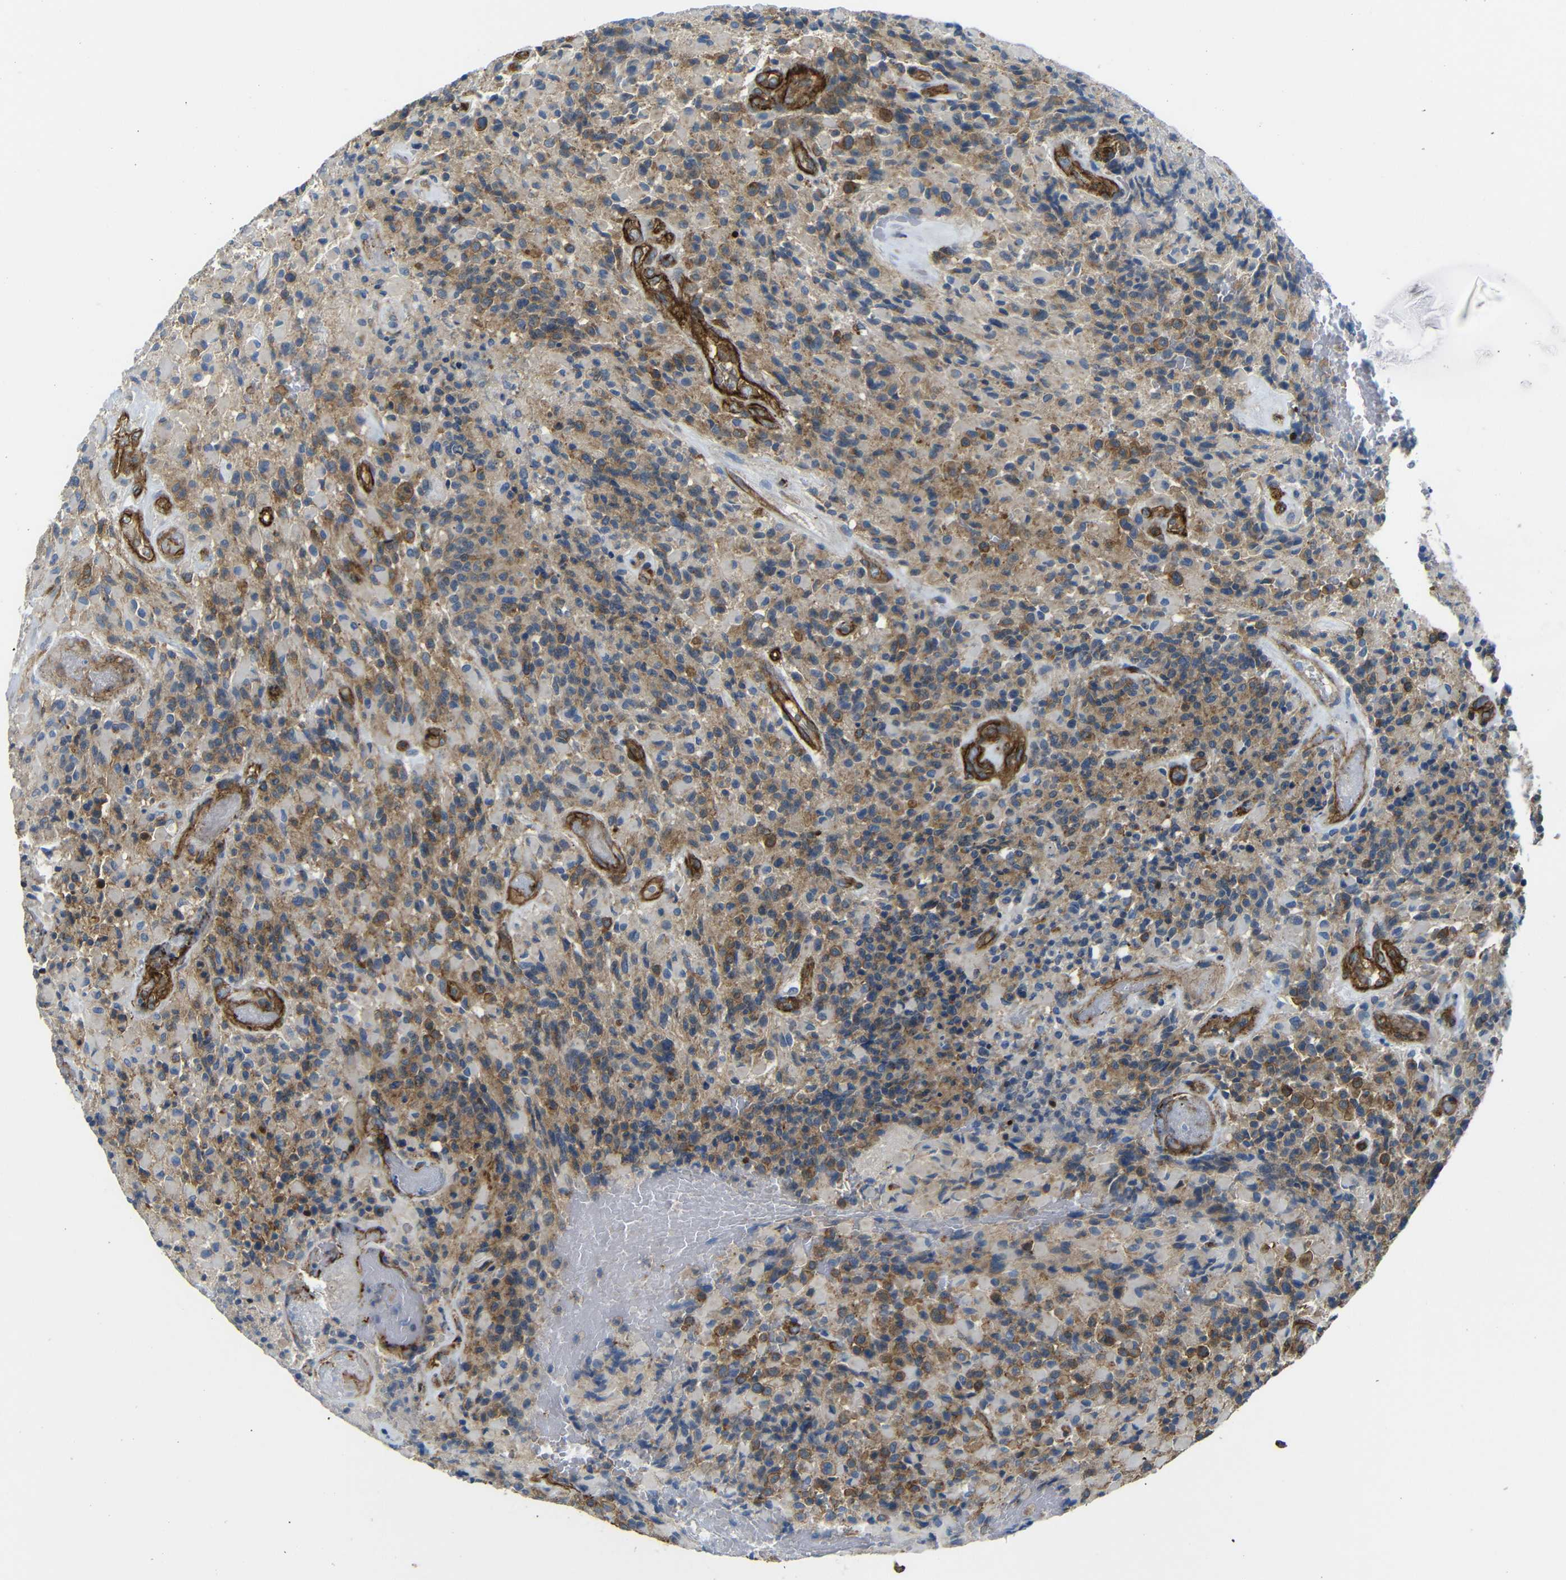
{"staining": {"intensity": "moderate", "quantity": "25%-75%", "location": "cytoplasmic/membranous"}, "tissue": "glioma", "cell_type": "Tumor cells", "image_type": "cancer", "snomed": [{"axis": "morphology", "description": "Glioma, malignant, High grade"}, {"axis": "topography", "description": "Brain"}], "caption": "Protein expression analysis of human malignant glioma (high-grade) reveals moderate cytoplasmic/membranous expression in about 25%-75% of tumor cells.", "gene": "MYO1B", "patient": {"sex": "male", "age": 71}}